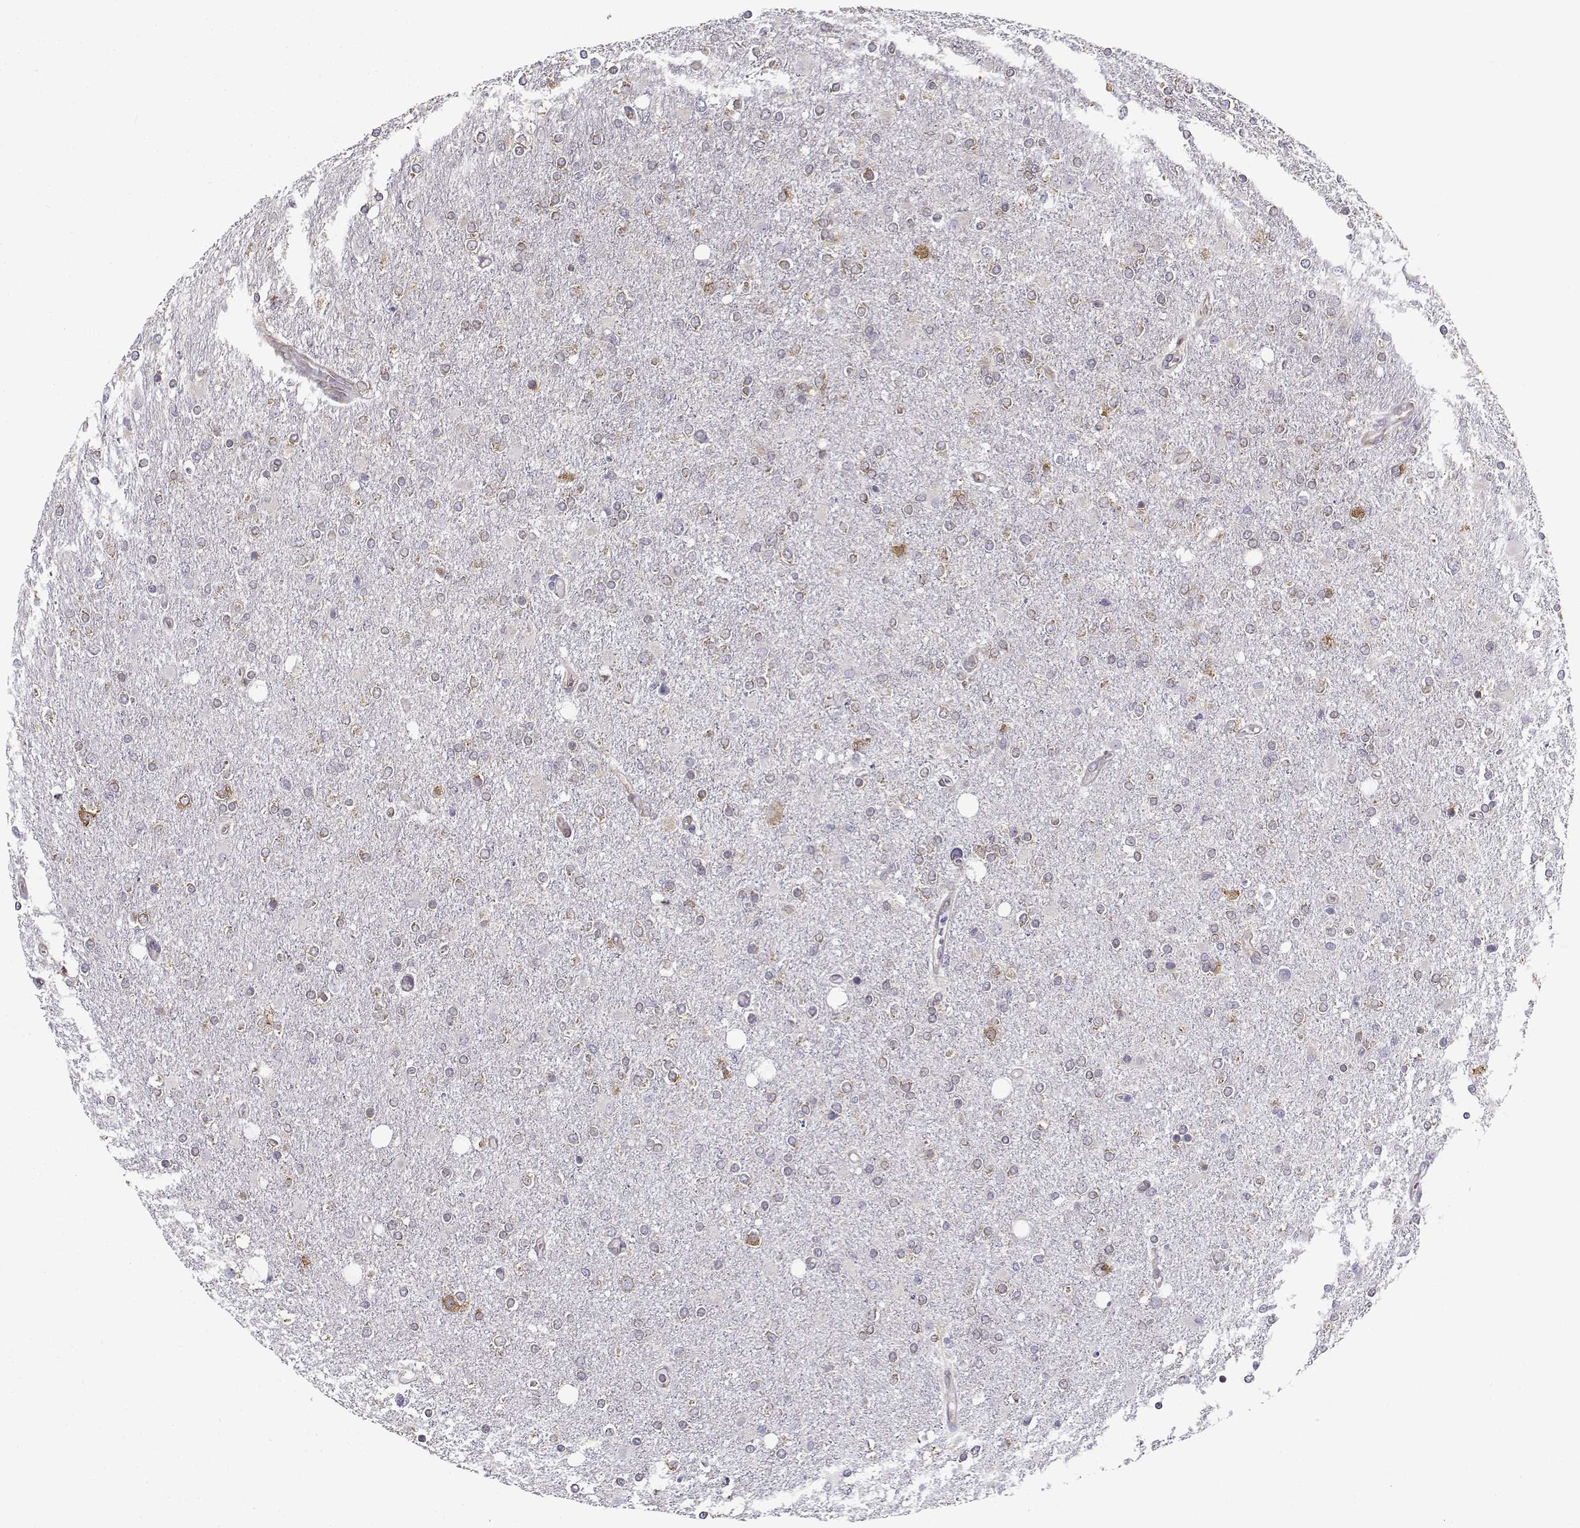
{"staining": {"intensity": "negative", "quantity": "none", "location": "none"}, "tissue": "glioma", "cell_type": "Tumor cells", "image_type": "cancer", "snomed": [{"axis": "morphology", "description": "Glioma, malignant, High grade"}, {"axis": "topography", "description": "Cerebral cortex"}], "caption": "Immunohistochemical staining of human malignant high-grade glioma demonstrates no significant expression in tumor cells. (Stains: DAB (3,3'-diaminobenzidine) IHC with hematoxylin counter stain, Microscopy: brightfield microscopy at high magnification).", "gene": "BEND6", "patient": {"sex": "male", "age": 70}}